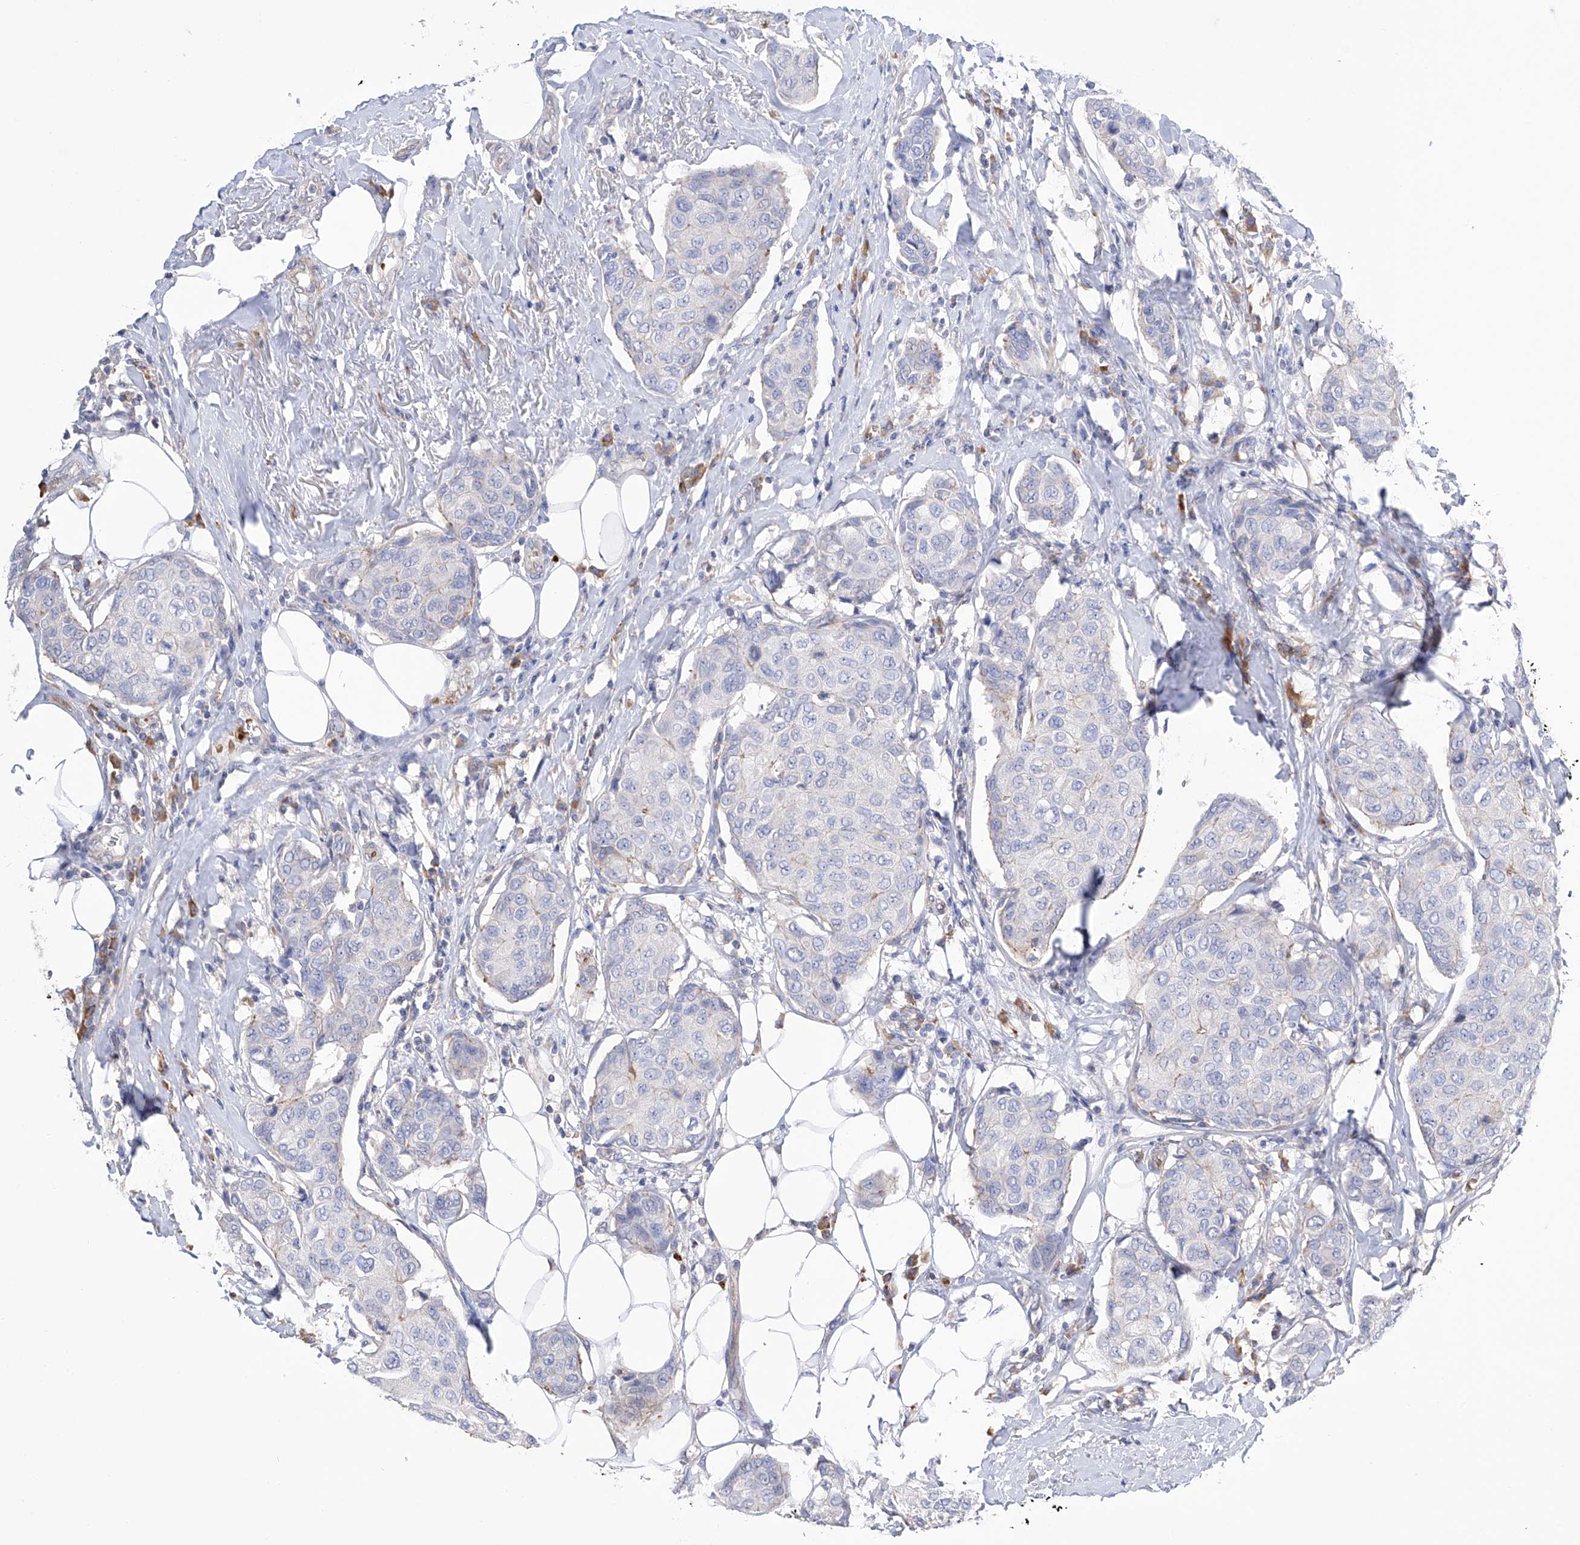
{"staining": {"intensity": "negative", "quantity": "none", "location": "none"}, "tissue": "breast cancer", "cell_type": "Tumor cells", "image_type": "cancer", "snomed": [{"axis": "morphology", "description": "Duct carcinoma"}, {"axis": "topography", "description": "Breast"}], "caption": "An IHC histopathology image of breast cancer (infiltrating ductal carcinoma) is shown. There is no staining in tumor cells of breast cancer (infiltrating ductal carcinoma).", "gene": "NFATC4", "patient": {"sex": "female", "age": 80}}